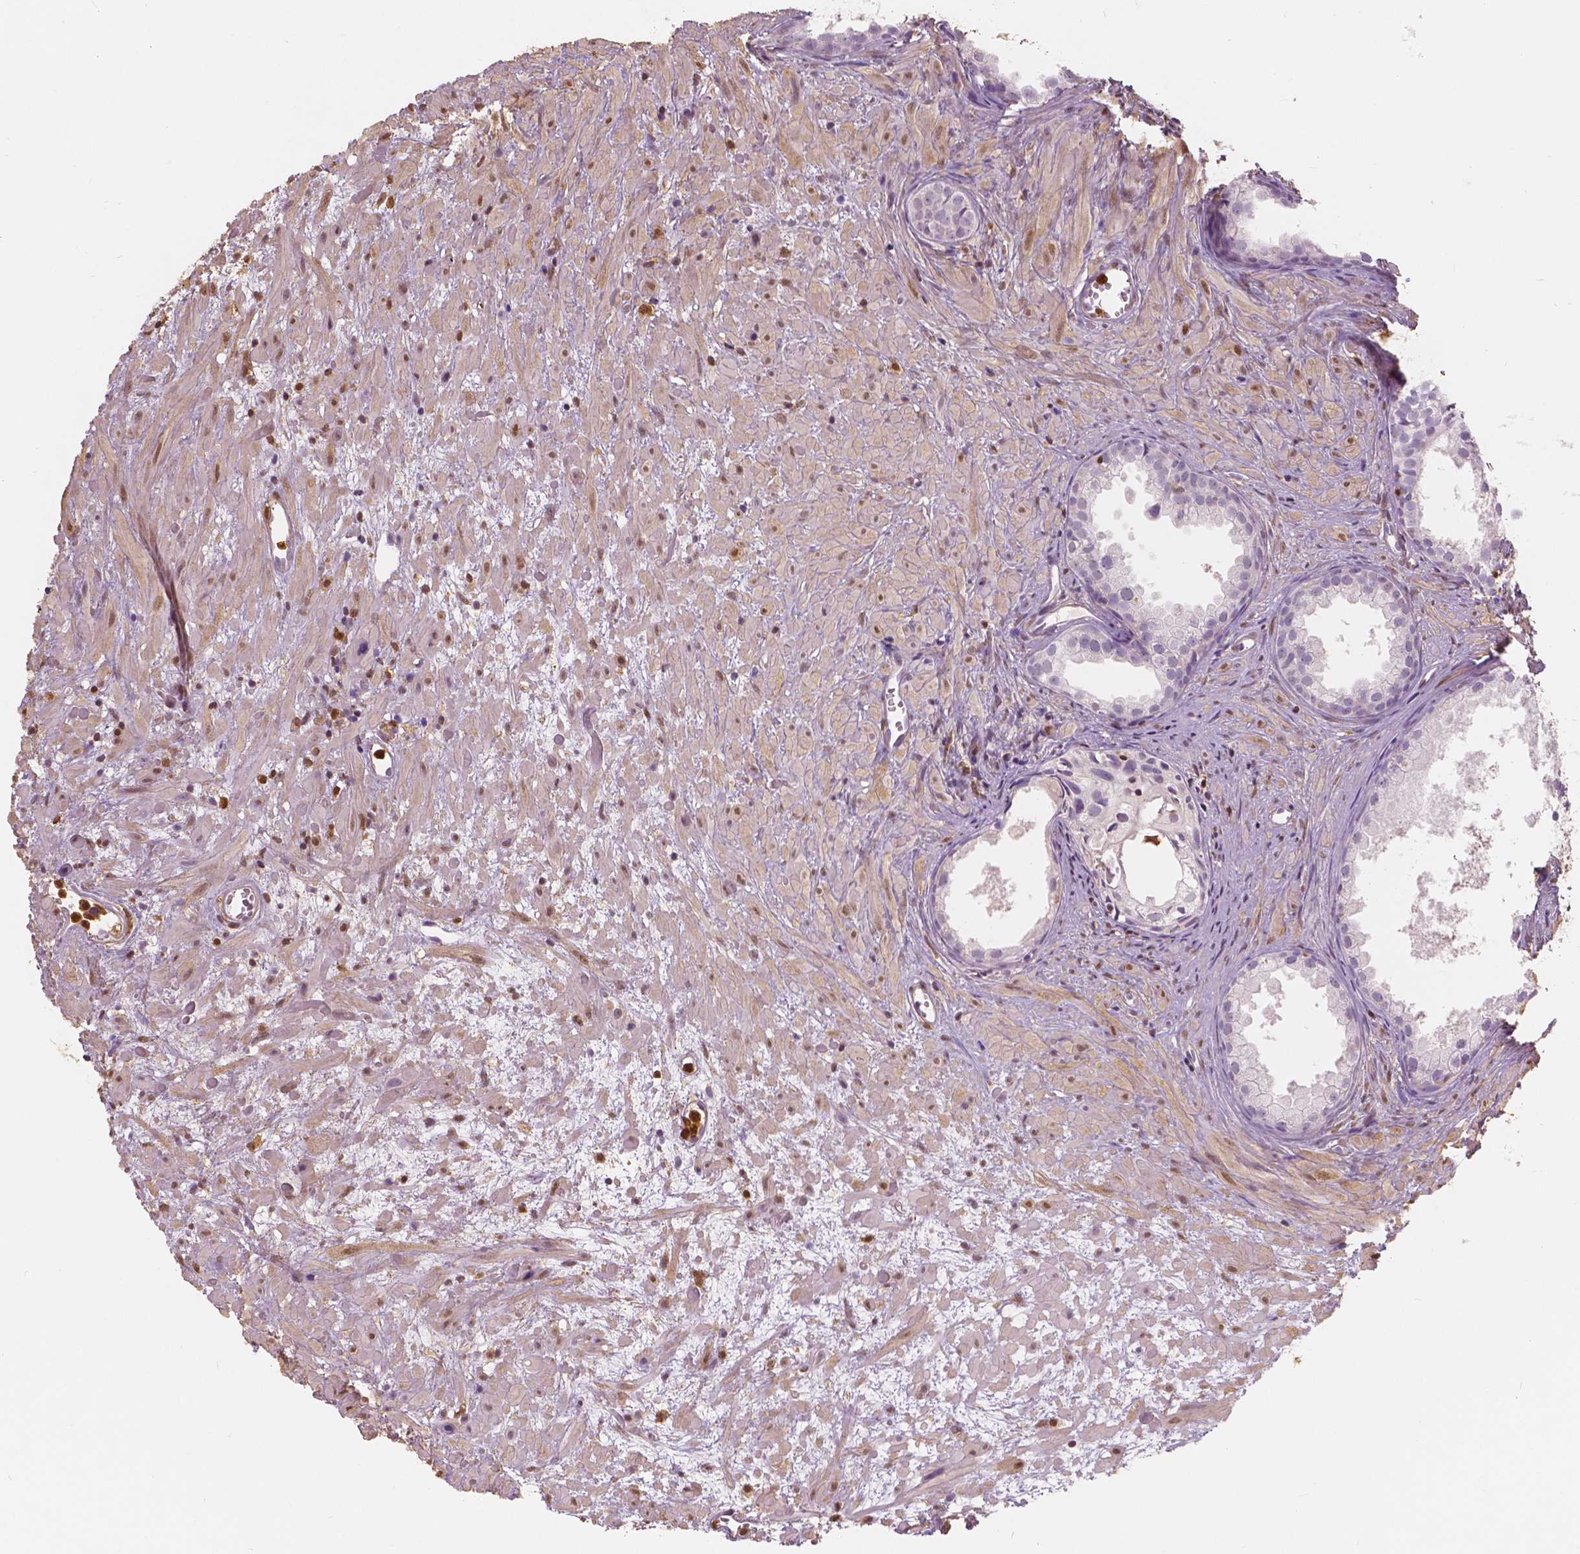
{"staining": {"intensity": "negative", "quantity": "none", "location": "none"}, "tissue": "prostate cancer", "cell_type": "Tumor cells", "image_type": "cancer", "snomed": [{"axis": "morphology", "description": "Adenocarcinoma, High grade"}, {"axis": "topography", "description": "Prostate"}], "caption": "Immunohistochemistry (IHC) of prostate cancer displays no expression in tumor cells.", "gene": "S100A4", "patient": {"sex": "male", "age": 79}}